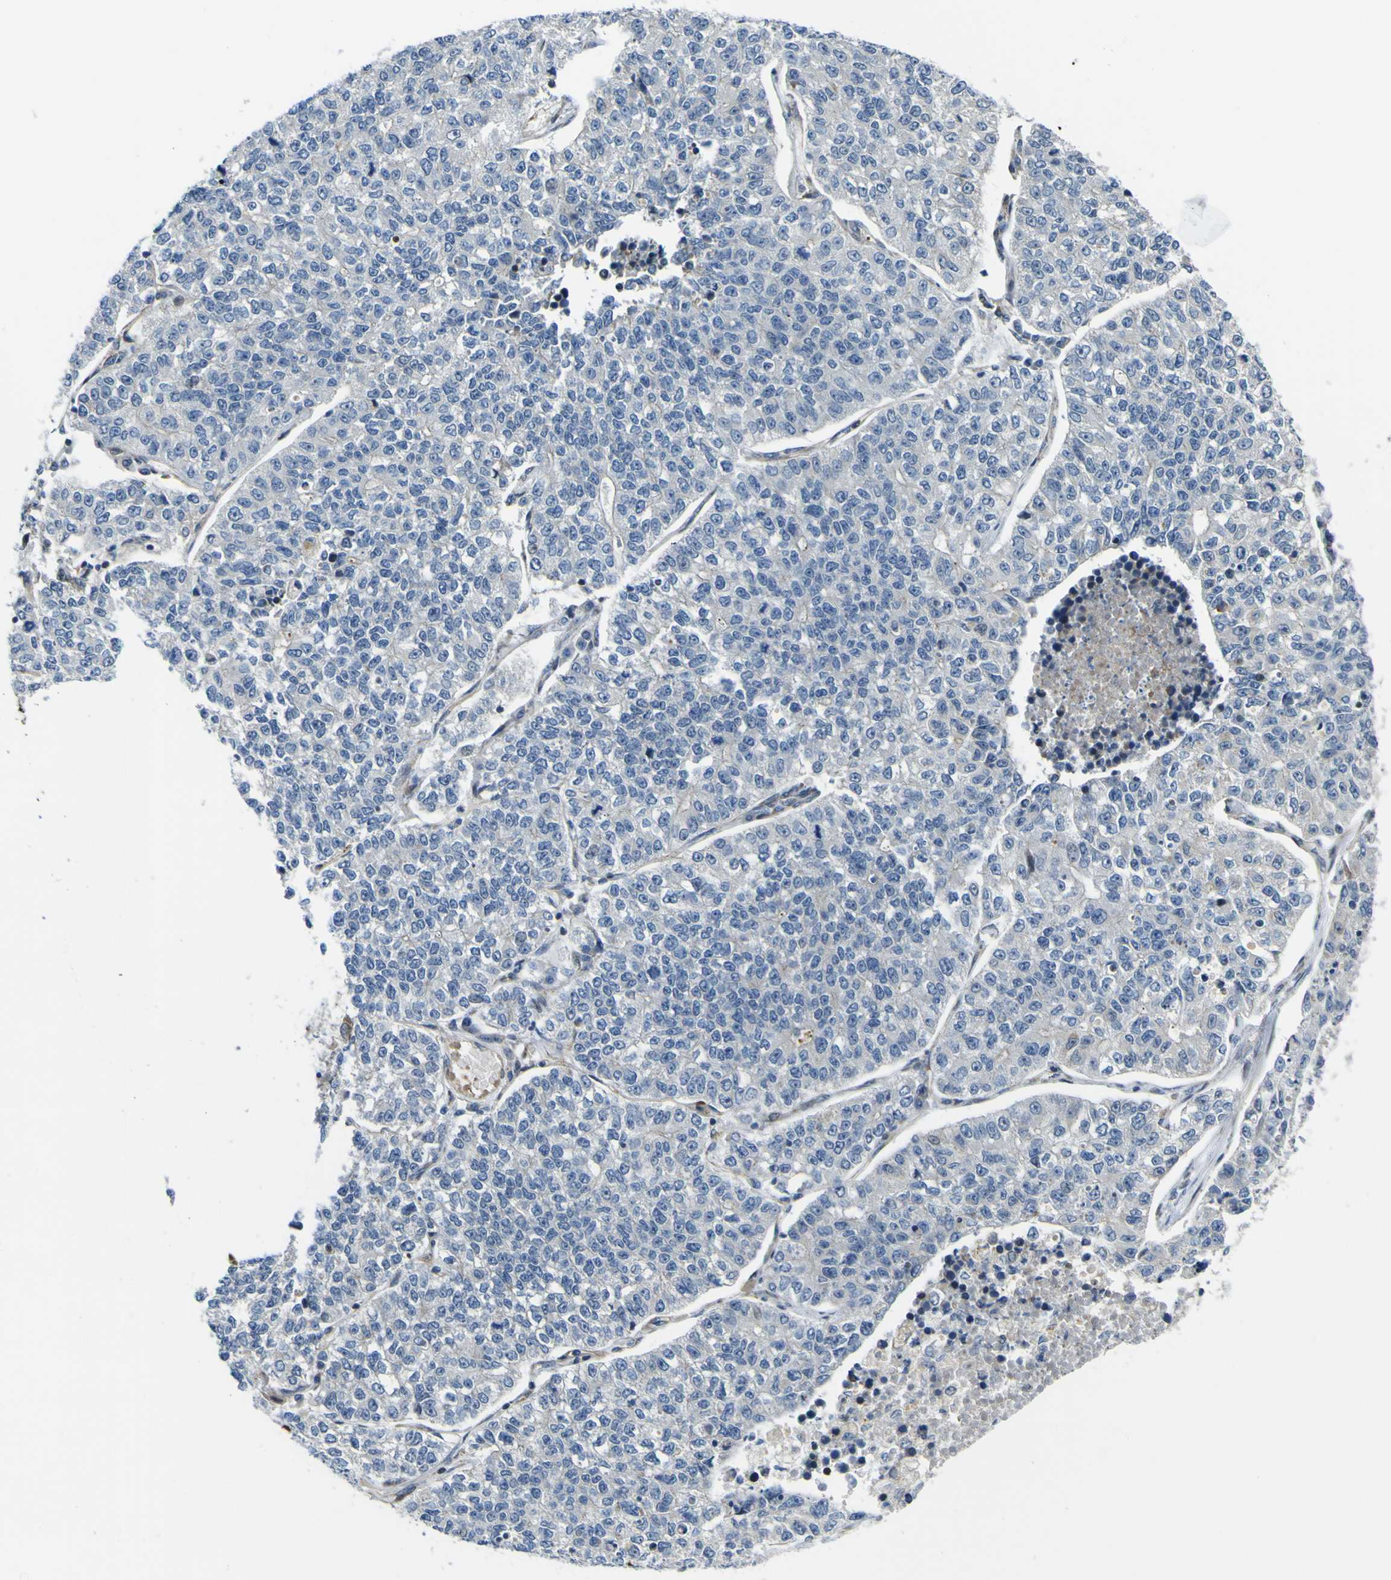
{"staining": {"intensity": "negative", "quantity": "none", "location": "none"}, "tissue": "lung cancer", "cell_type": "Tumor cells", "image_type": "cancer", "snomed": [{"axis": "morphology", "description": "Adenocarcinoma, NOS"}, {"axis": "topography", "description": "Lung"}], "caption": "Adenocarcinoma (lung) stained for a protein using immunohistochemistry (IHC) displays no positivity tumor cells.", "gene": "KDM7A", "patient": {"sex": "male", "age": 49}}